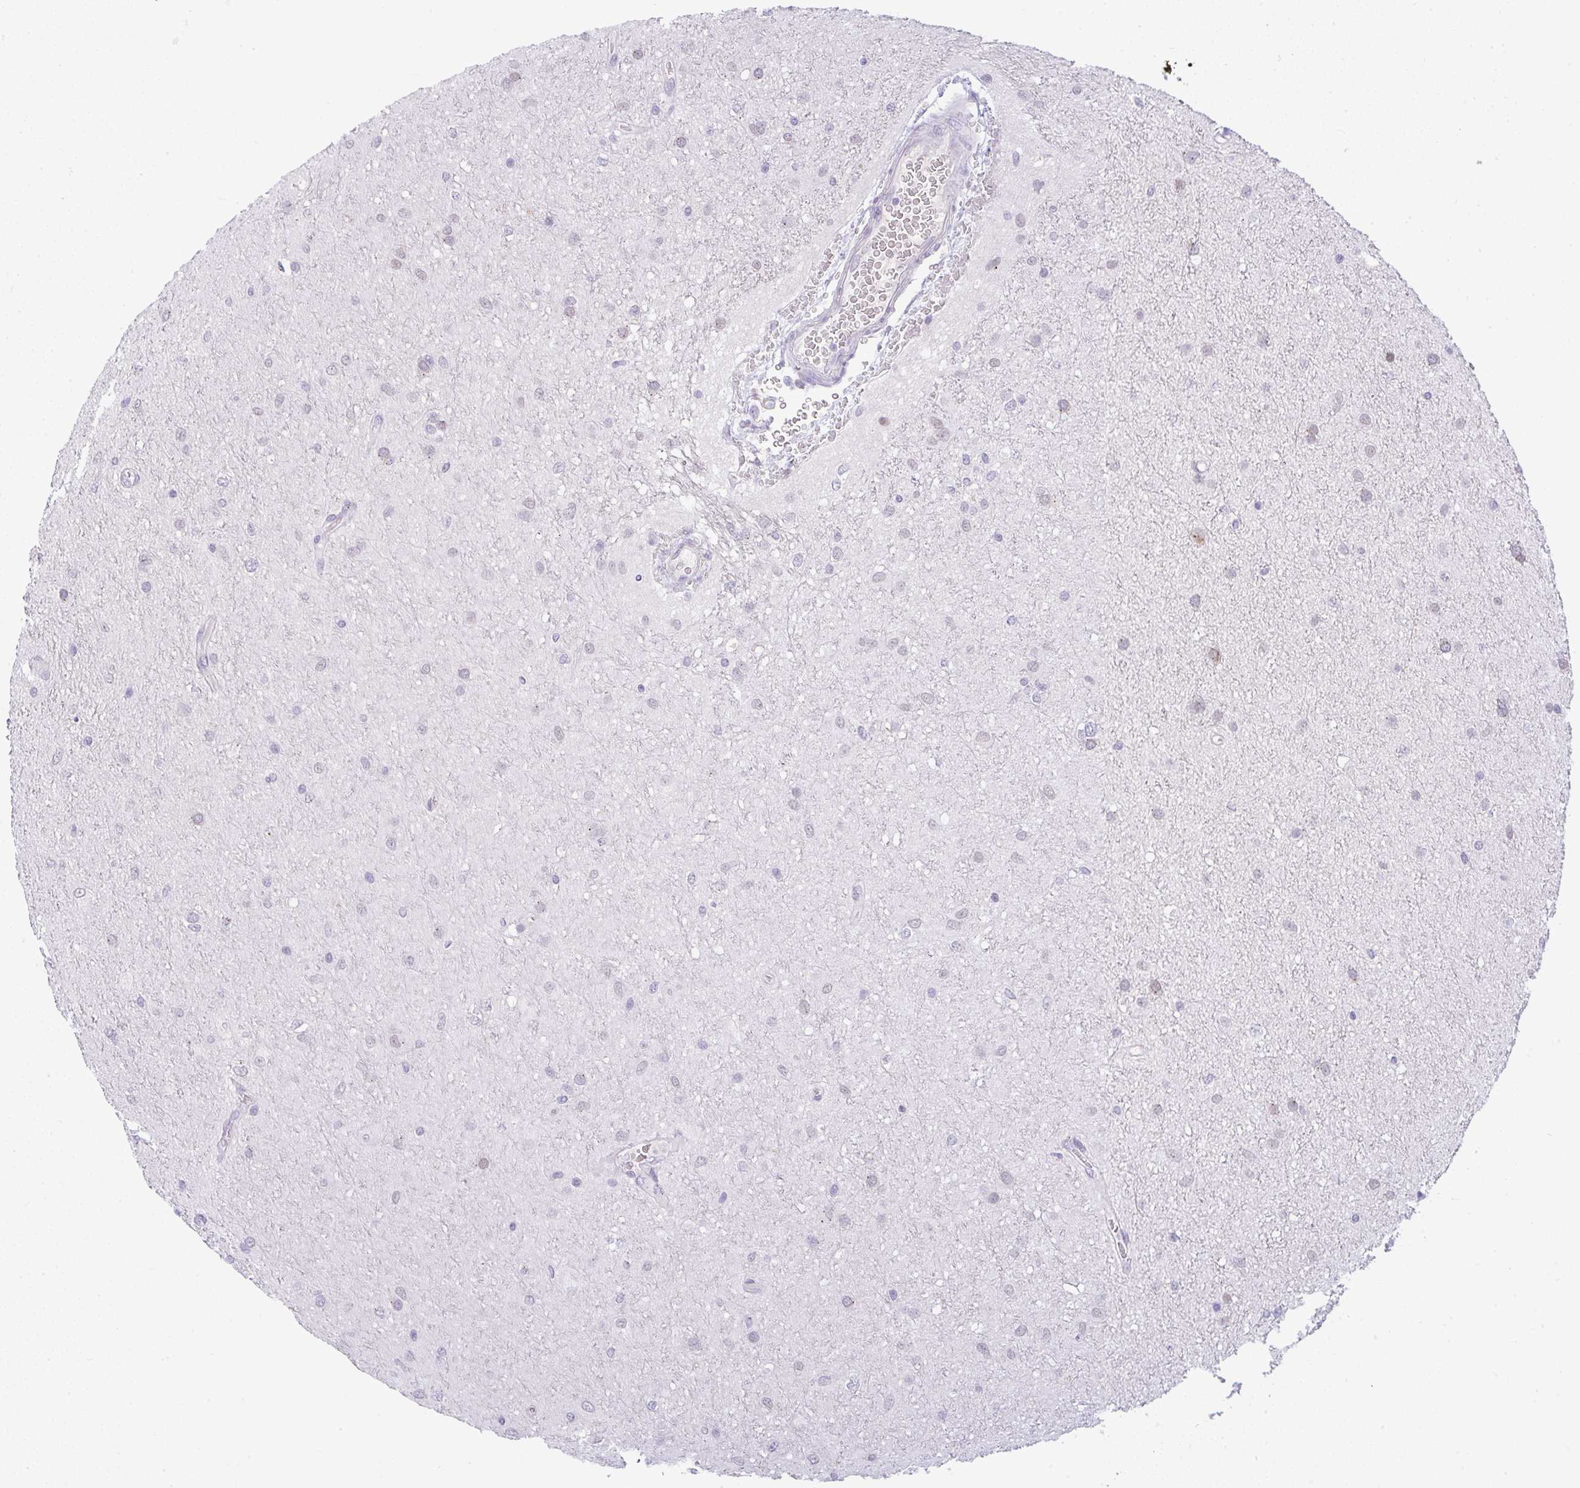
{"staining": {"intensity": "negative", "quantity": "none", "location": "none"}, "tissue": "glioma", "cell_type": "Tumor cells", "image_type": "cancer", "snomed": [{"axis": "morphology", "description": "Glioma, malignant, Low grade"}, {"axis": "topography", "description": "Cerebellum"}], "caption": "Tumor cells show no significant protein staining in malignant low-grade glioma.", "gene": "FAM177A1", "patient": {"sex": "female", "age": 5}}